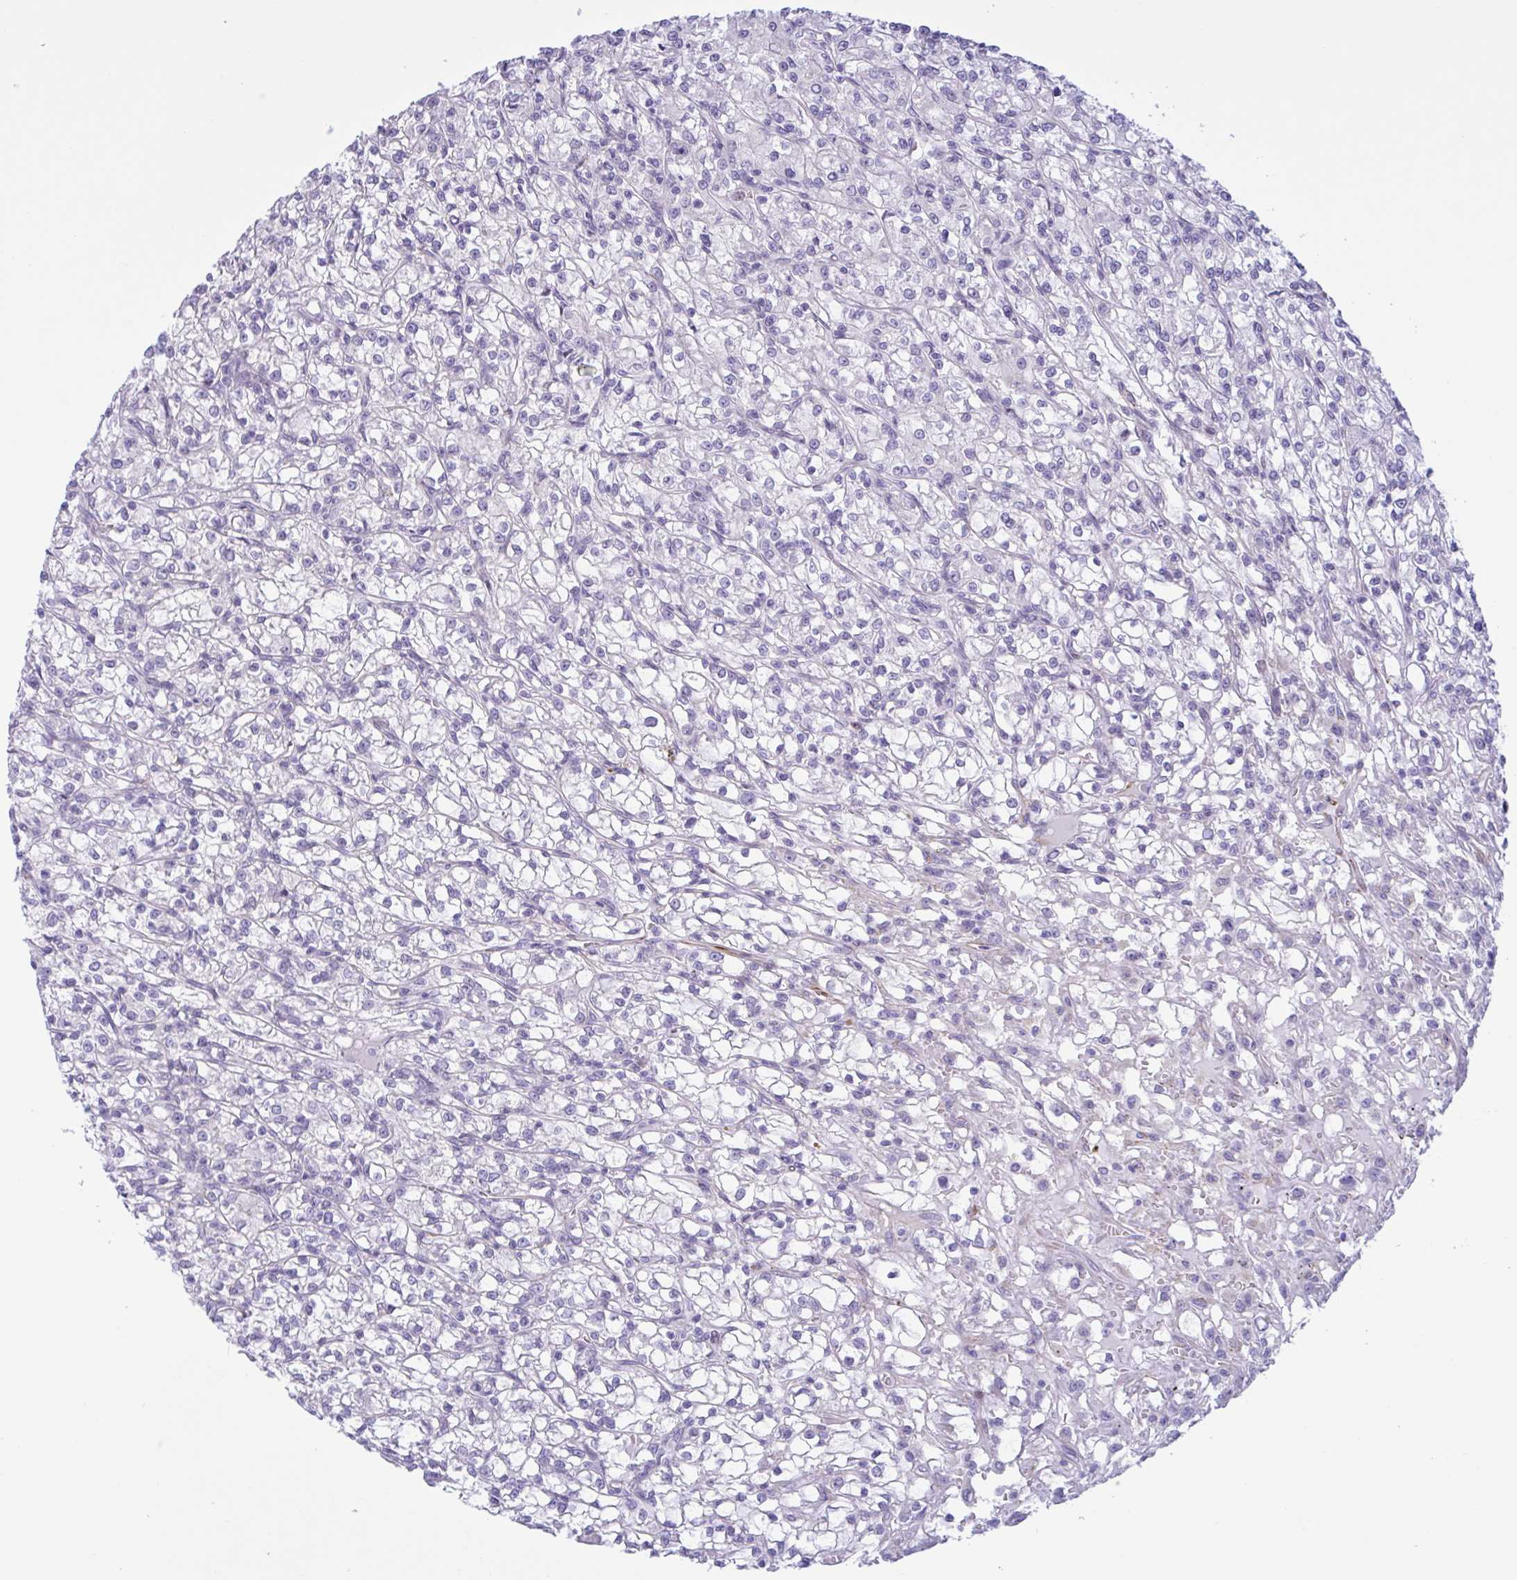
{"staining": {"intensity": "negative", "quantity": "none", "location": "none"}, "tissue": "renal cancer", "cell_type": "Tumor cells", "image_type": "cancer", "snomed": [{"axis": "morphology", "description": "Adenocarcinoma, NOS"}, {"axis": "topography", "description": "Kidney"}], "caption": "High power microscopy histopathology image of an IHC histopathology image of adenocarcinoma (renal), revealing no significant positivity in tumor cells.", "gene": "AHCYL2", "patient": {"sex": "female", "age": 59}}